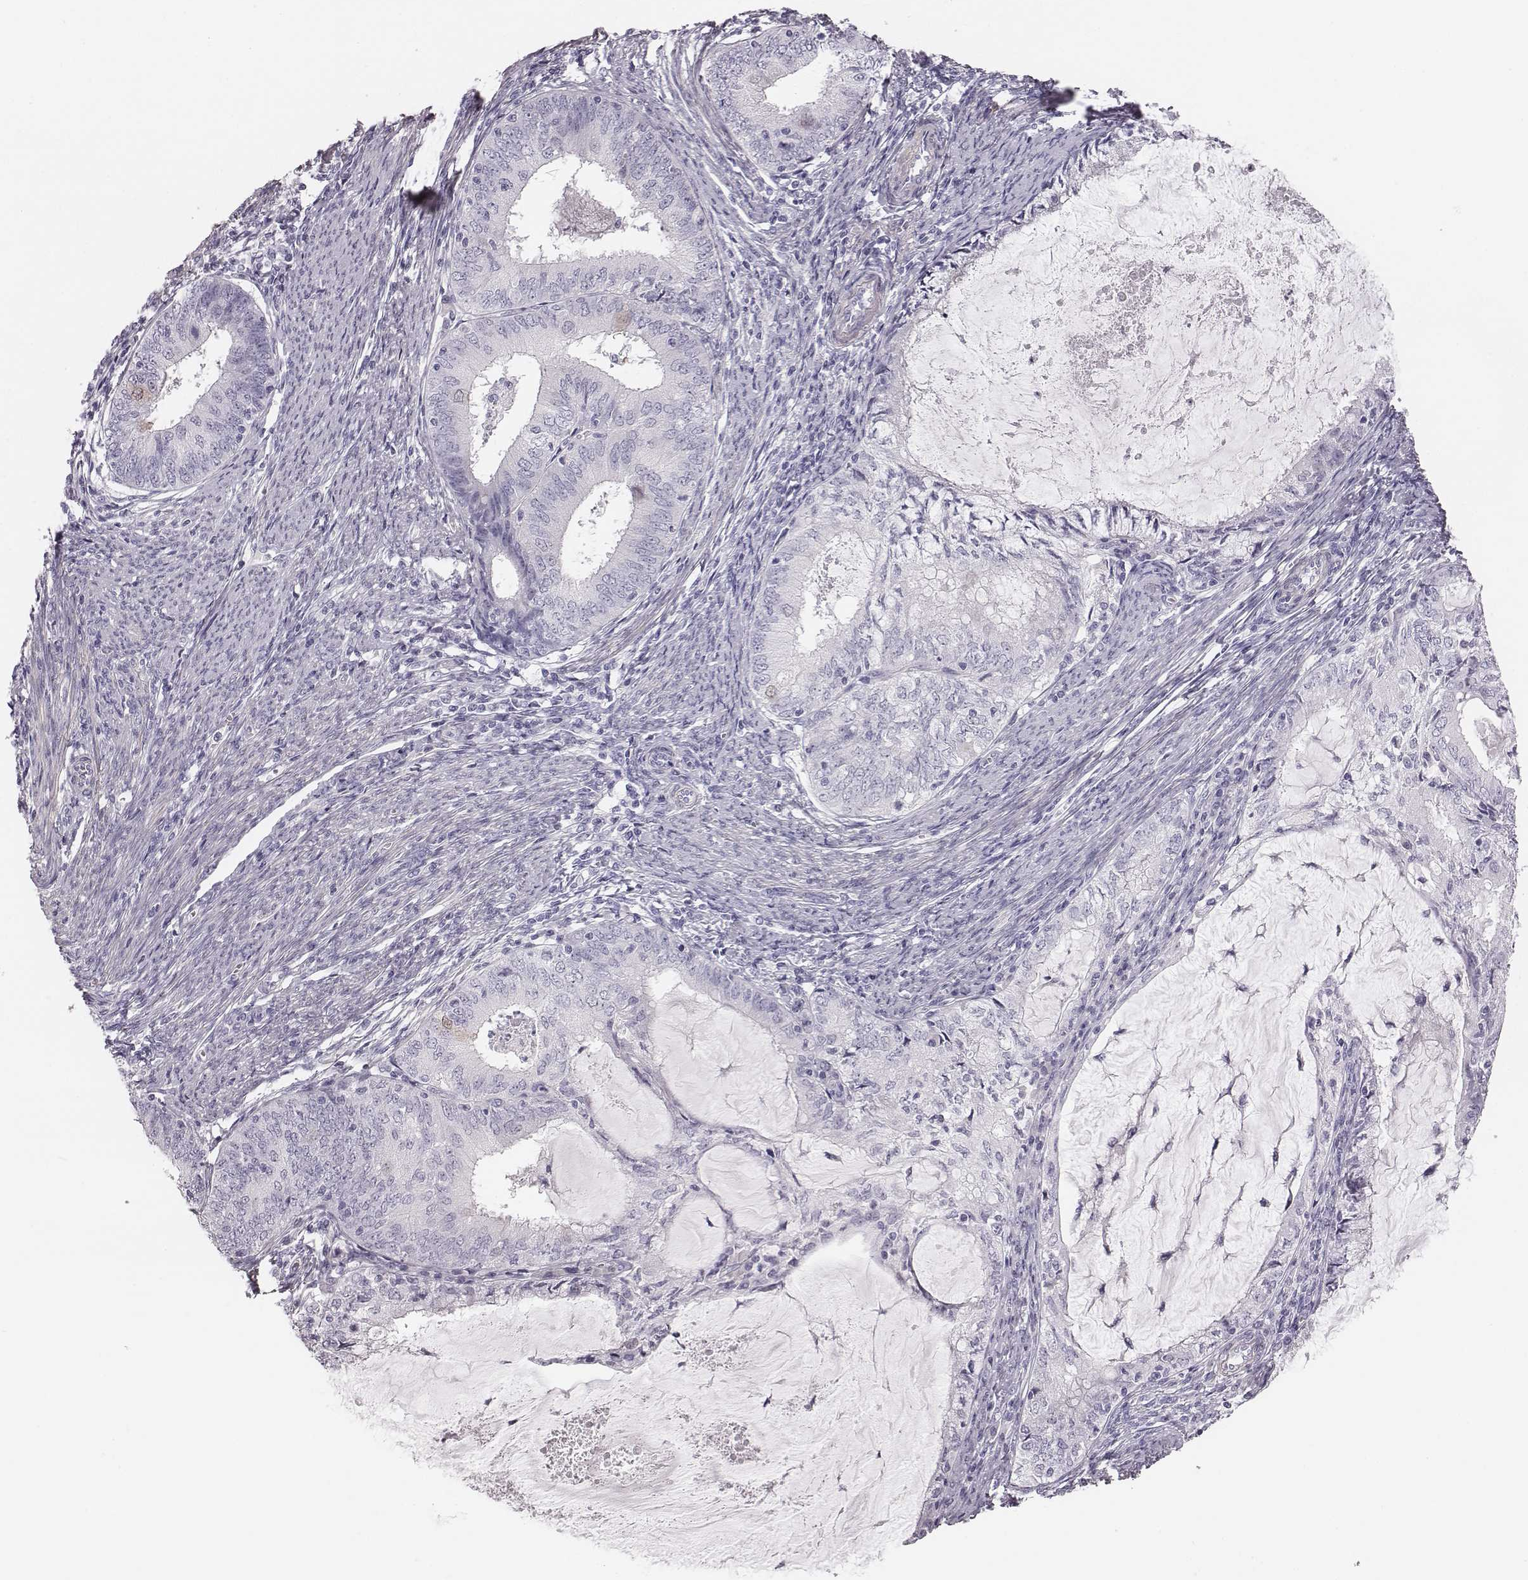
{"staining": {"intensity": "negative", "quantity": "none", "location": "none"}, "tissue": "endometrial cancer", "cell_type": "Tumor cells", "image_type": "cancer", "snomed": [{"axis": "morphology", "description": "Adenocarcinoma, NOS"}, {"axis": "topography", "description": "Endometrium"}], "caption": "Tumor cells show no significant positivity in endometrial cancer.", "gene": "CRISP1", "patient": {"sex": "female", "age": 57}}